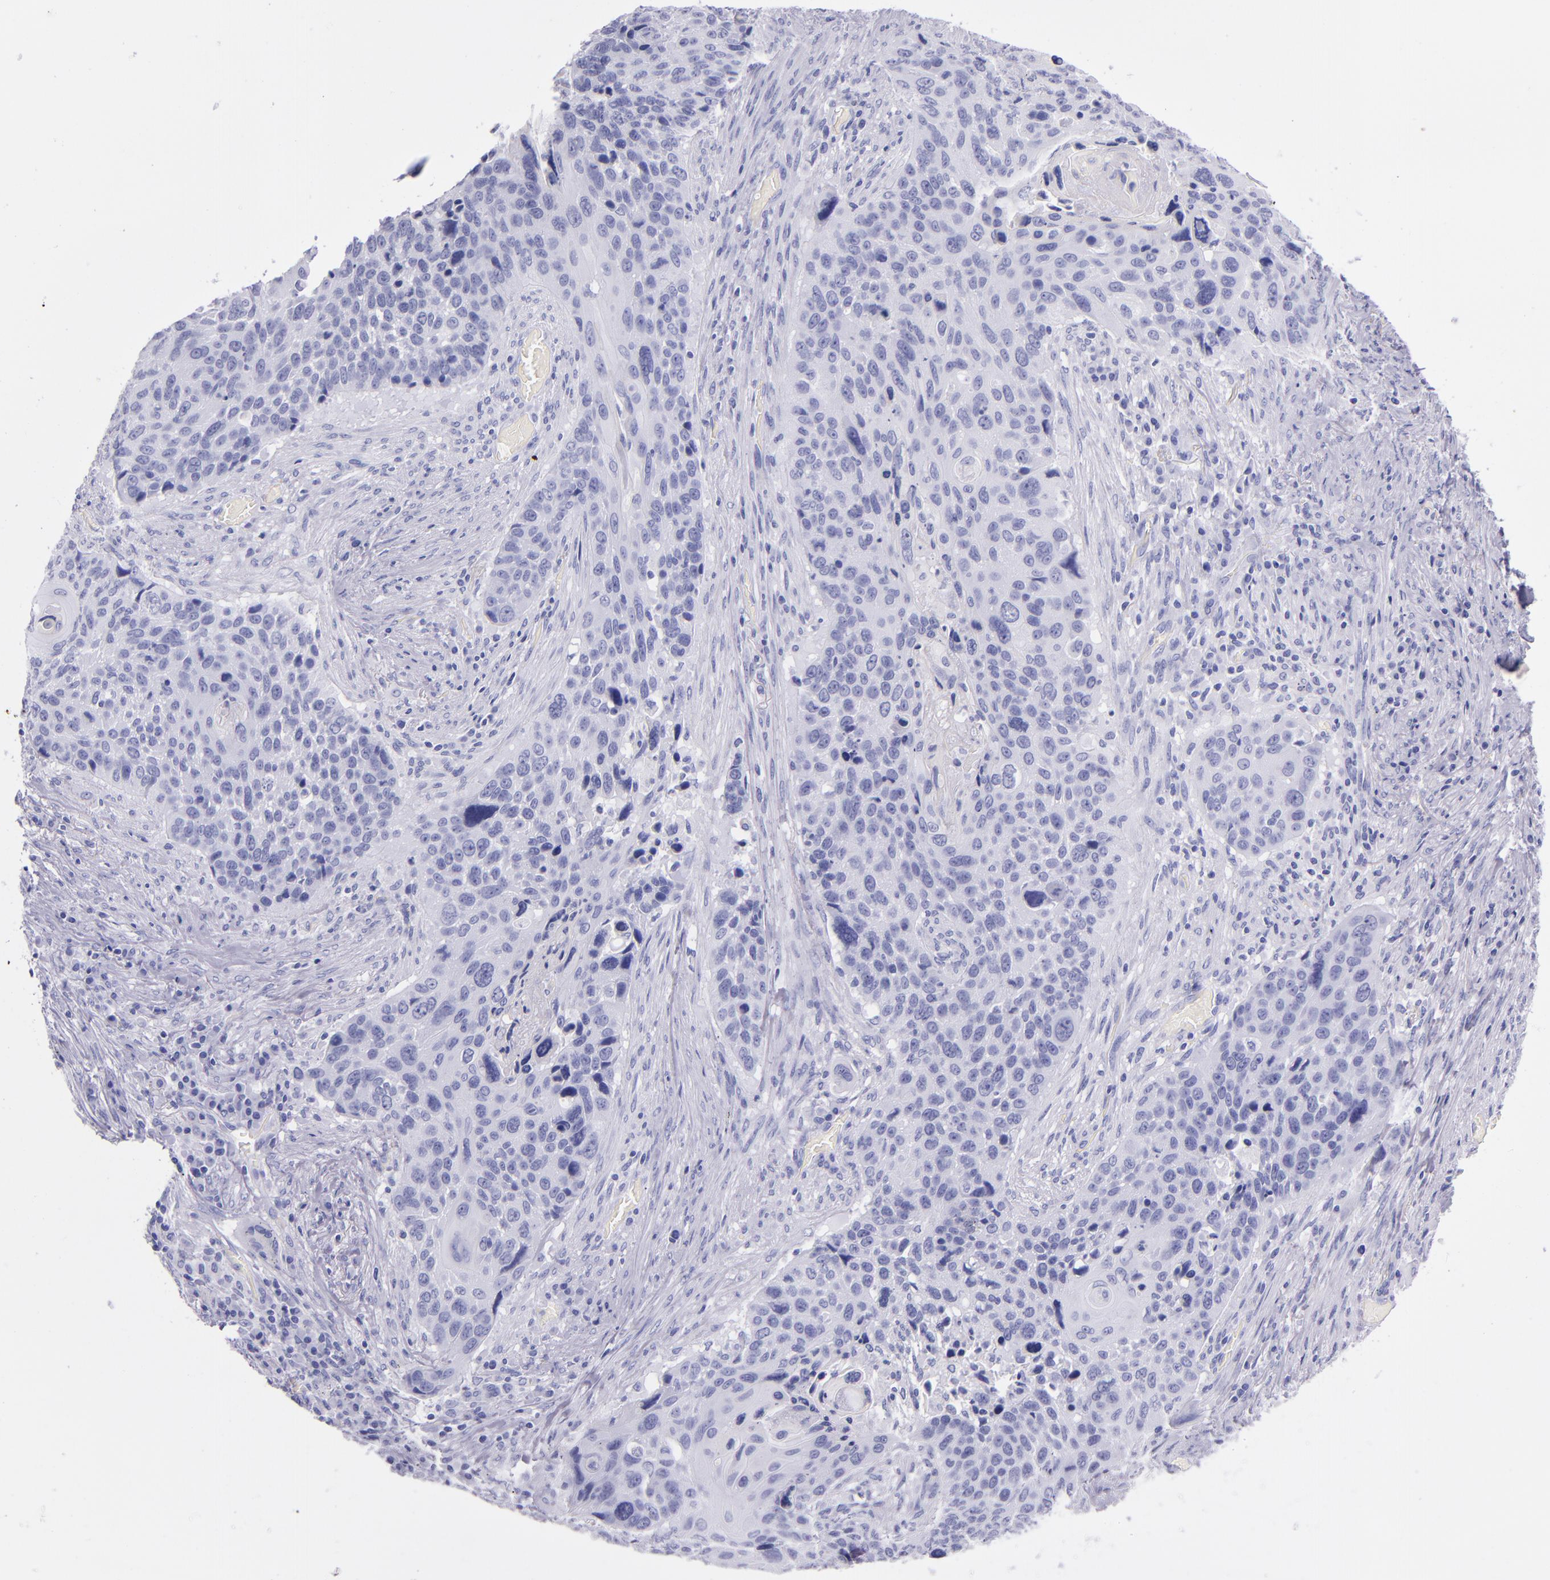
{"staining": {"intensity": "negative", "quantity": "none", "location": "none"}, "tissue": "lung cancer", "cell_type": "Tumor cells", "image_type": "cancer", "snomed": [{"axis": "morphology", "description": "Squamous cell carcinoma, NOS"}, {"axis": "topography", "description": "Lung"}], "caption": "DAB immunohistochemical staining of human squamous cell carcinoma (lung) displays no significant staining in tumor cells.", "gene": "SFTPB", "patient": {"sex": "male", "age": 68}}